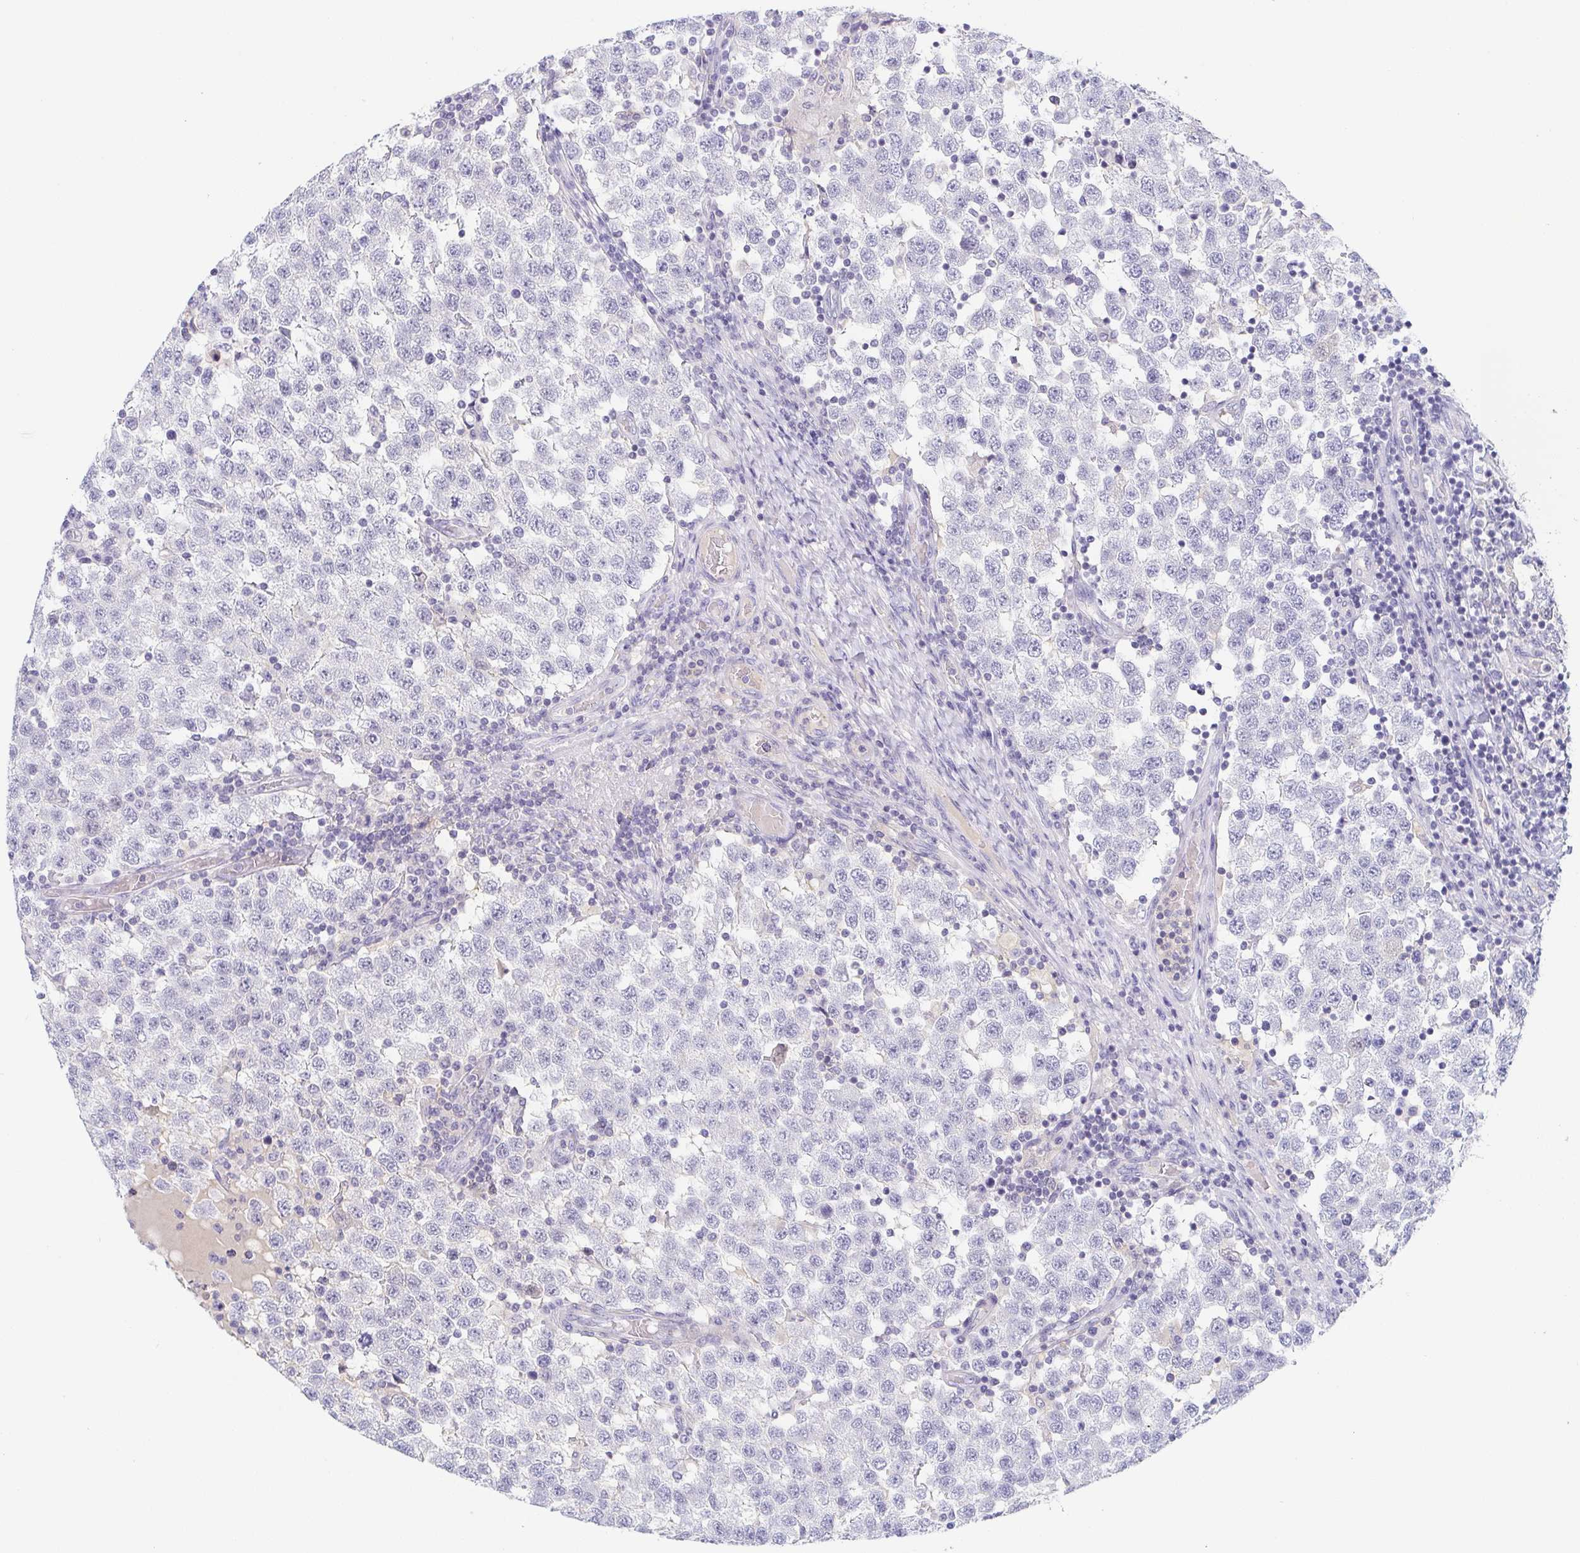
{"staining": {"intensity": "negative", "quantity": "none", "location": "none"}, "tissue": "testis cancer", "cell_type": "Tumor cells", "image_type": "cancer", "snomed": [{"axis": "morphology", "description": "Seminoma, NOS"}, {"axis": "topography", "description": "Testis"}], "caption": "This micrograph is of seminoma (testis) stained with immunohistochemistry (IHC) to label a protein in brown with the nuclei are counter-stained blue. There is no staining in tumor cells.", "gene": "RHOV", "patient": {"sex": "male", "age": 34}}